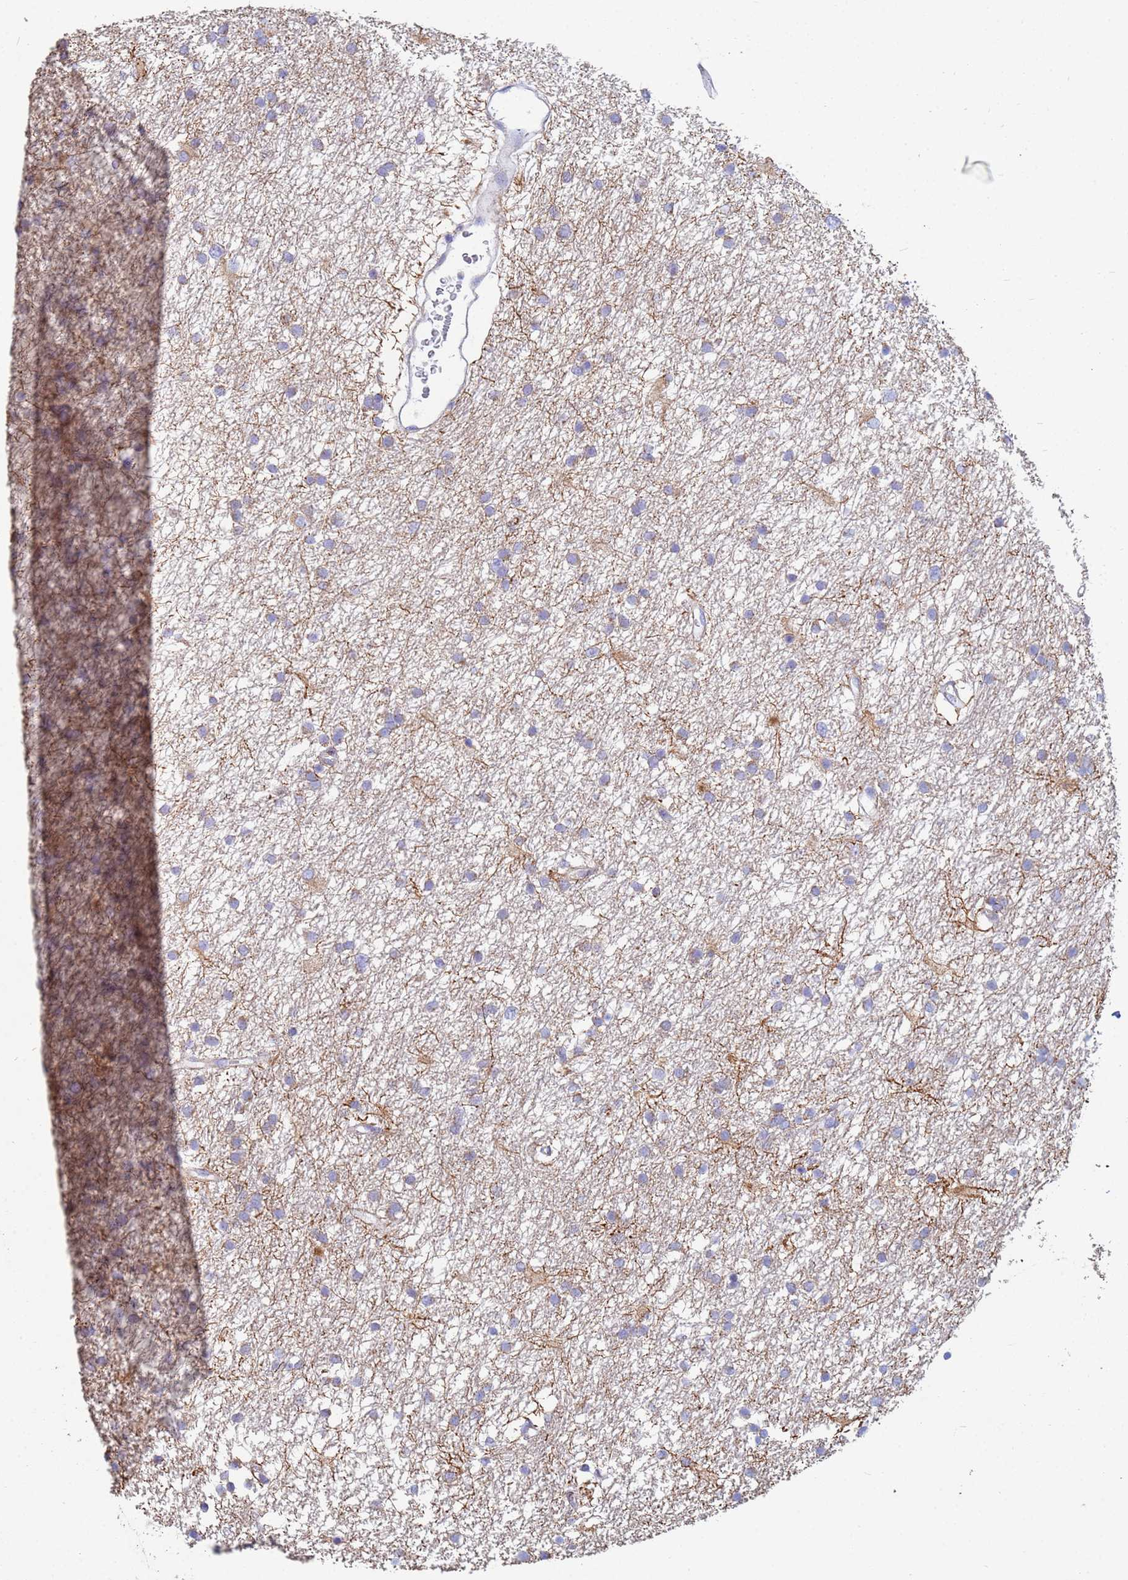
{"staining": {"intensity": "negative", "quantity": "none", "location": "none"}, "tissue": "glioma", "cell_type": "Tumor cells", "image_type": "cancer", "snomed": [{"axis": "morphology", "description": "Glioma, malignant, High grade"}, {"axis": "topography", "description": "Brain"}], "caption": "DAB (3,3'-diaminobenzidine) immunohistochemical staining of human high-grade glioma (malignant) demonstrates no significant positivity in tumor cells.", "gene": "UQCRH", "patient": {"sex": "male", "age": 77}}